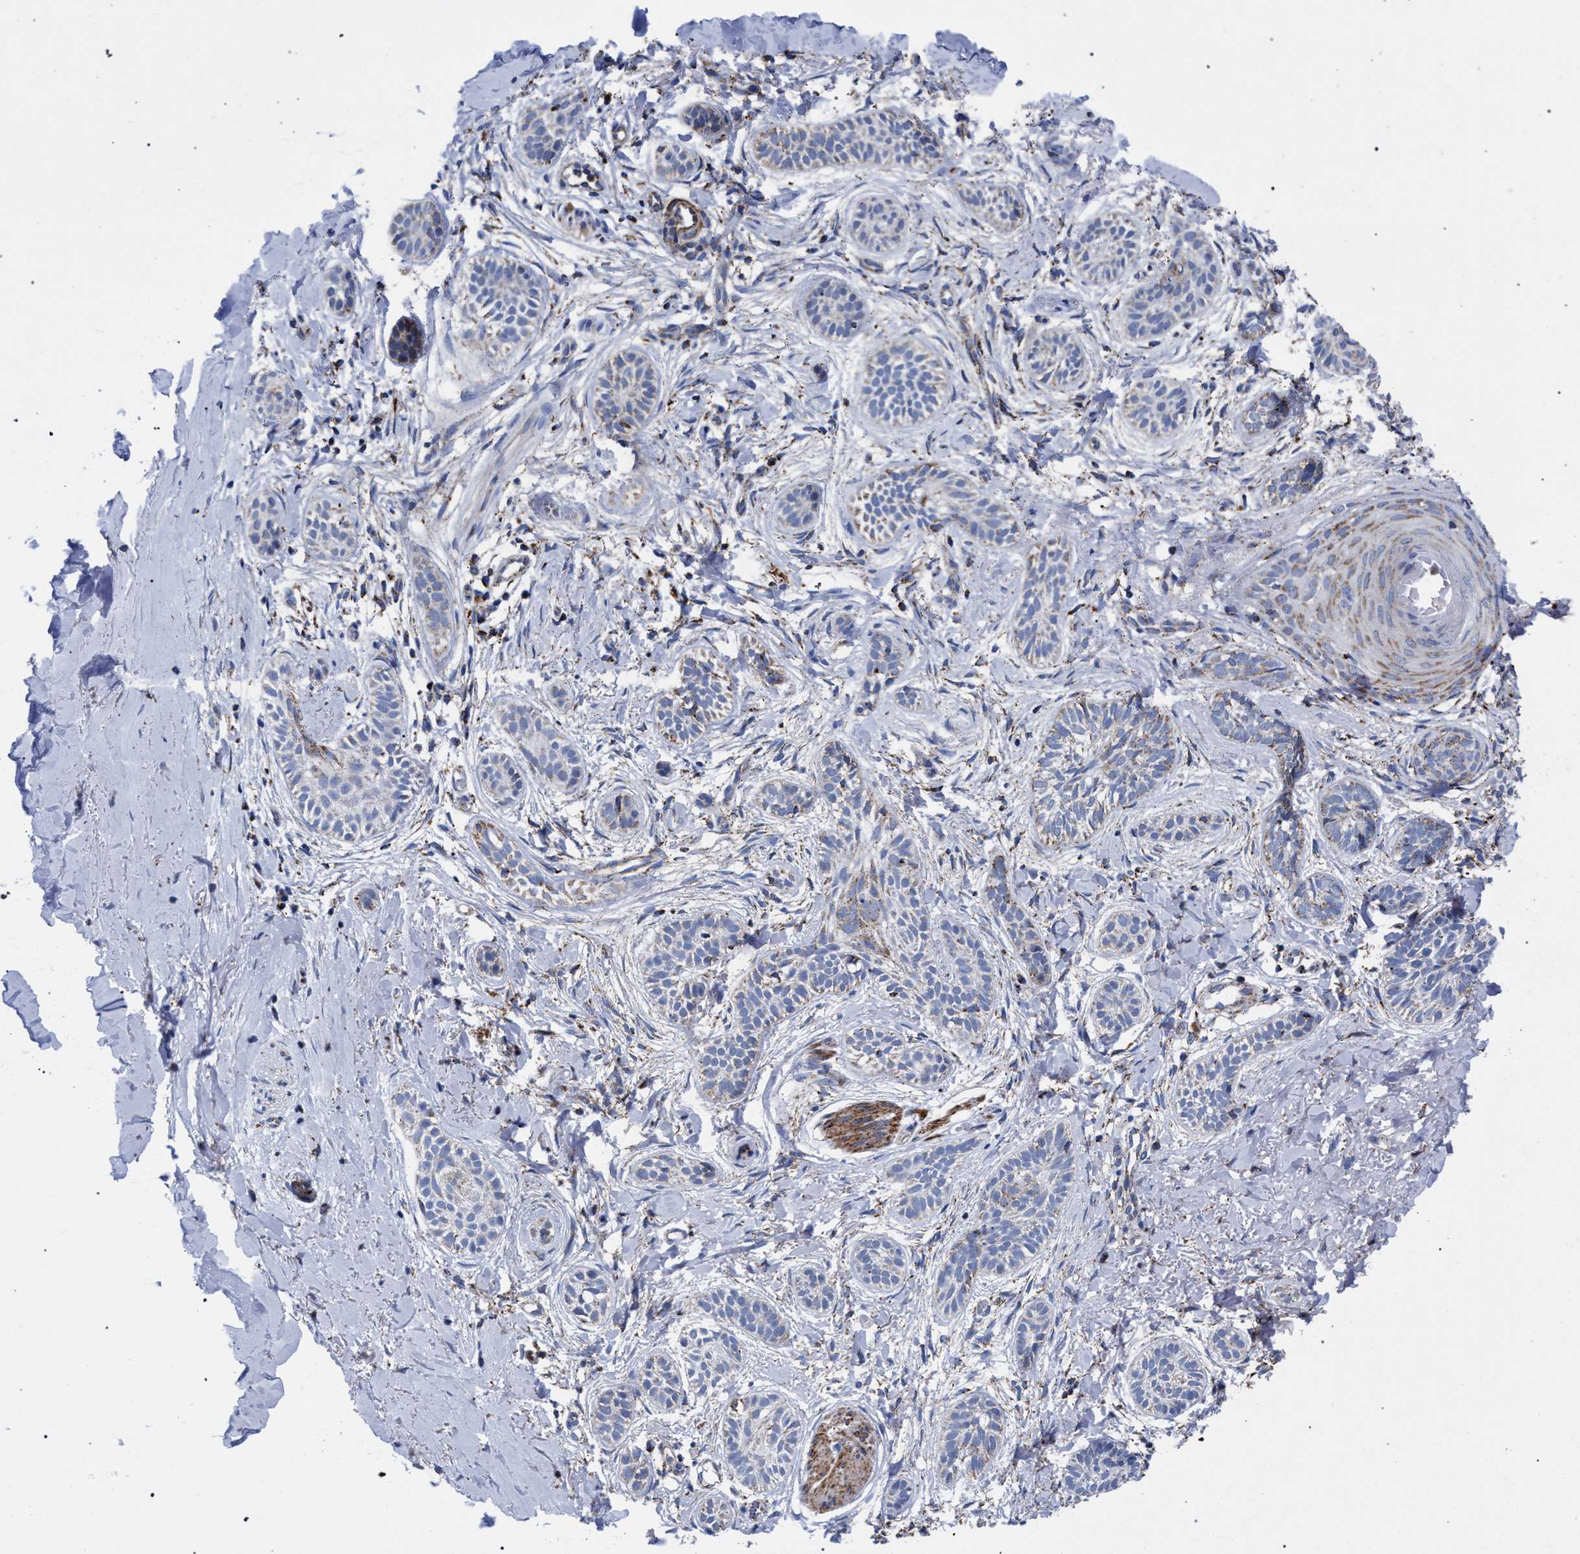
{"staining": {"intensity": "weak", "quantity": "<25%", "location": "cytoplasmic/membranous"}, "tissue": "skin cancer", "cell_type": "Tumor cells", "image_type": "cancer", "snomed": [{"axis": "morphology", "description": "Normal tissue, NOS"}, {"axis": "morphology", "description": "Basal cell carcinoma"}, {"axis": "topography", "description": "Skin"}], "caption": "An image of human skin basal cell carcinoma is negative for staining in tumor cells.", "gene": "ACADS", "patient": {"sex": "male", "age": 63}}